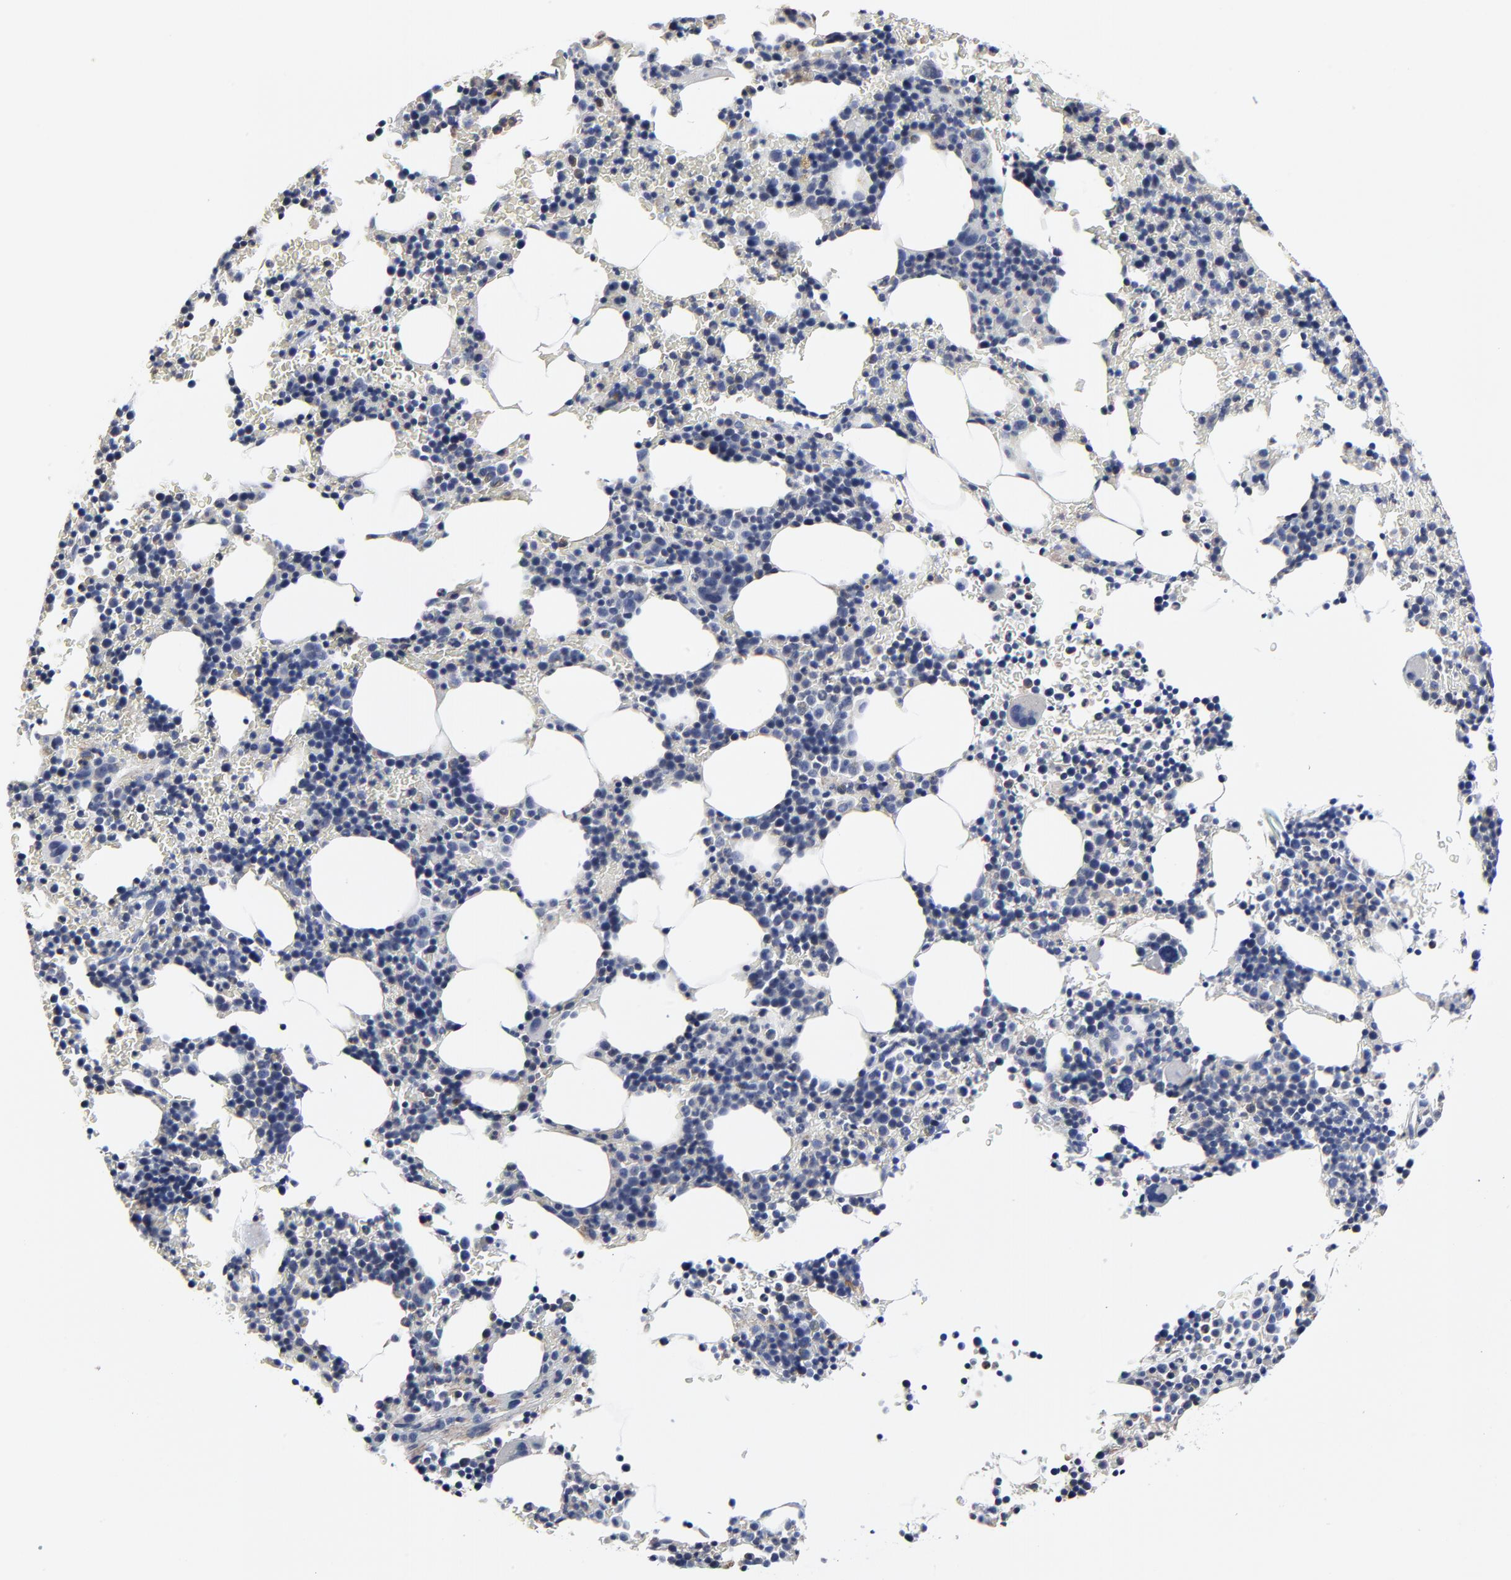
{"staining": {"intensity": "negative", "quantity": "none", "location": "none"}, "tissue": "bone marrow", "cell_type": "Hematopoietic cells", "image_type": "normal", "snomed": [{"axis": "morphology", "description": "Normal tissue, NOS"}, {"axis": "topography", "description": "Bone marrow"}], "caption": "Protein analysis of unremarkable bone marrow demonstrates no significant staining in hematopoietic cells. The staining was performed using DAB (3,3'-diaminobenzidine) to visualize the protein expression in brown, while the nuclei were stained in blue with hematoxylin (Magnification: 20x).", "gene": "NXF3", "patient": {"sex": "female", "age": 78}}